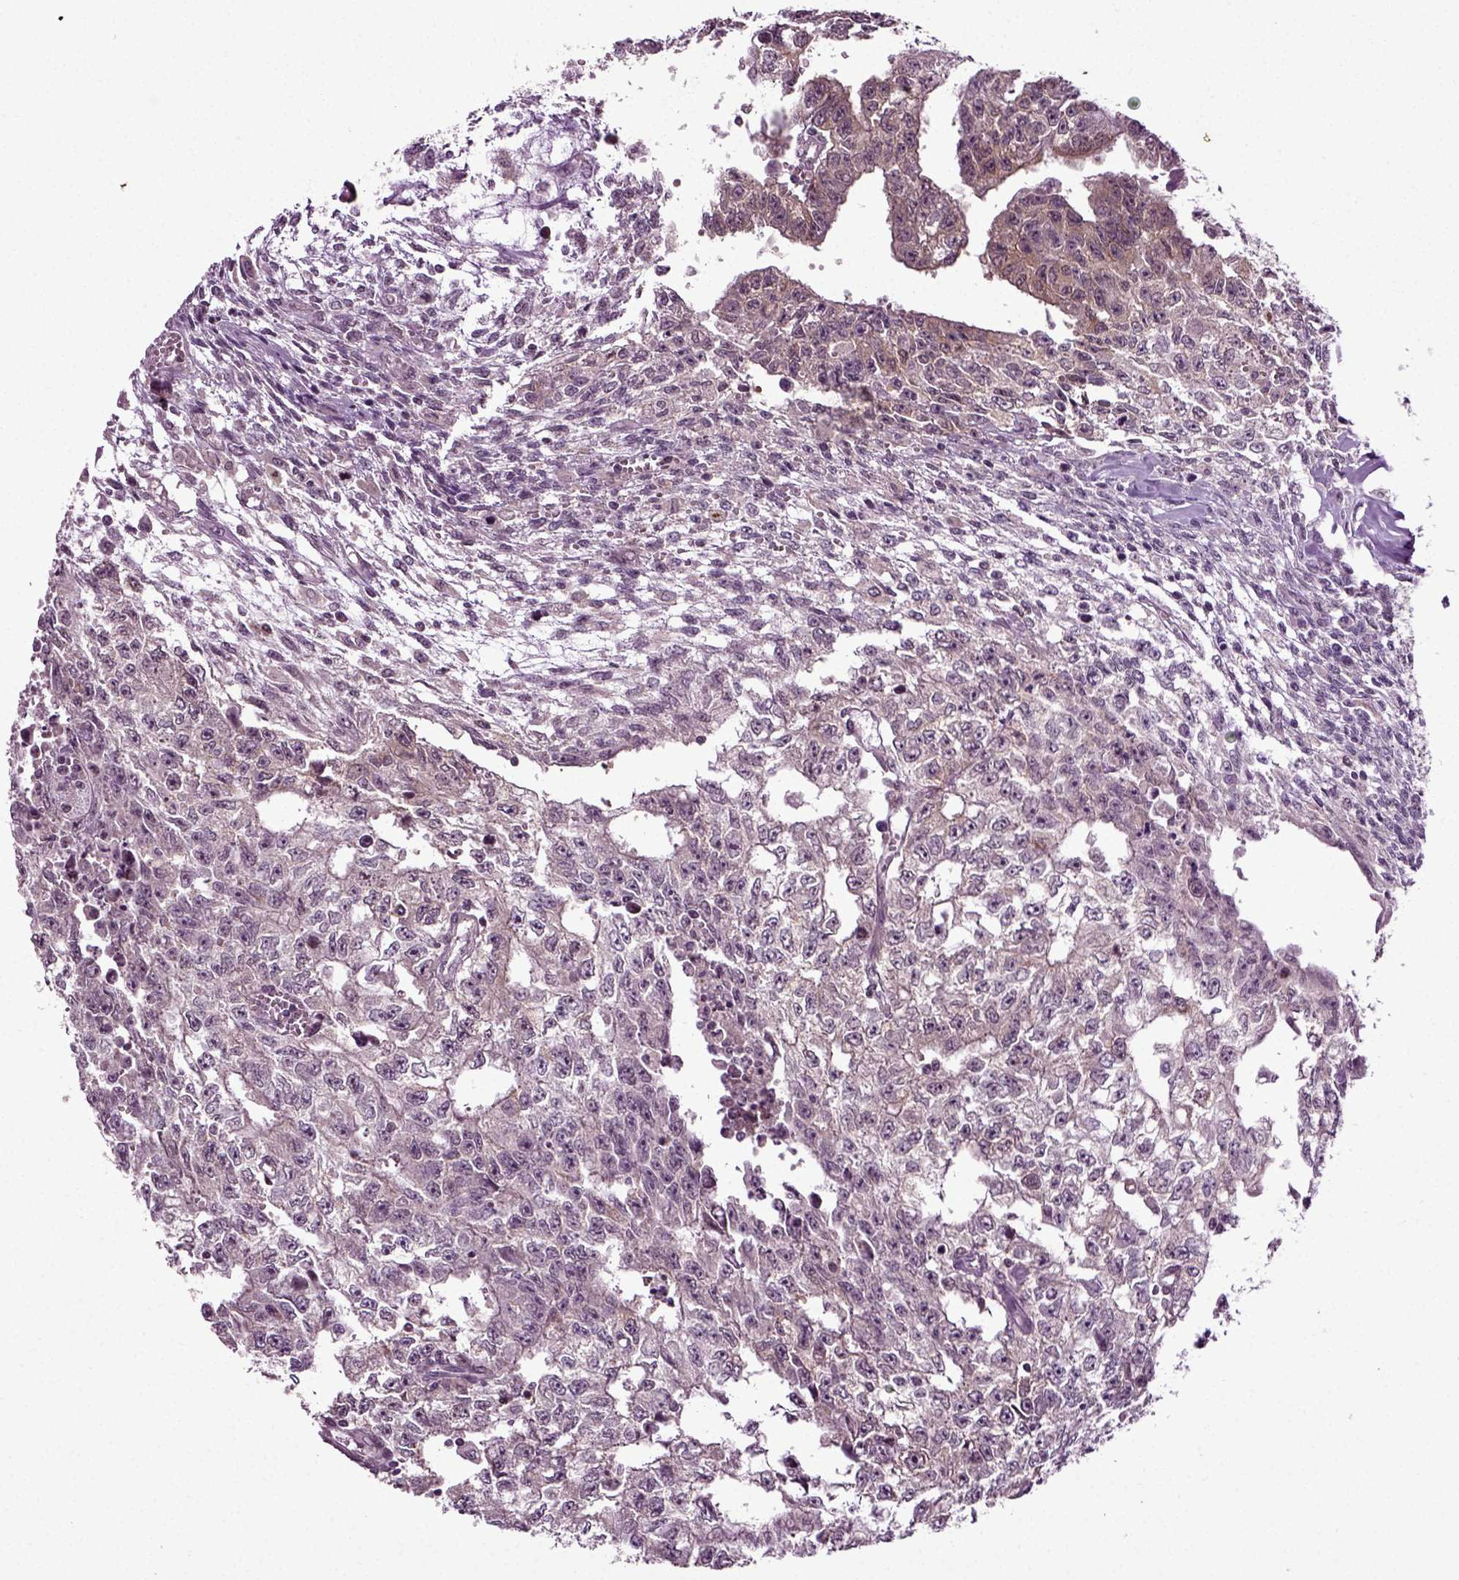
{"staining": {"intensity": "weak", "quantity": "<25%", "location": "cytoplasmic/membranous"}, "tissue": "testis cancer", "cell_type": "Tumor cells", "image_type": "cancer", "snomed": [{"axis": "morphology", "description": "Carcinoma, Embryonal, NOS"}, {"axis": "morphology", "description": "Teratoma, malignant, NOS"}, {"axis": "topography", "description": "Testis"}], "caption": "Malignant teratoma (testis) was stained to show a protein in brown. There is no significant expression in tumor cells.", "gene": "KNSTRN", "patient": {"sex": "male", "age": 24}}